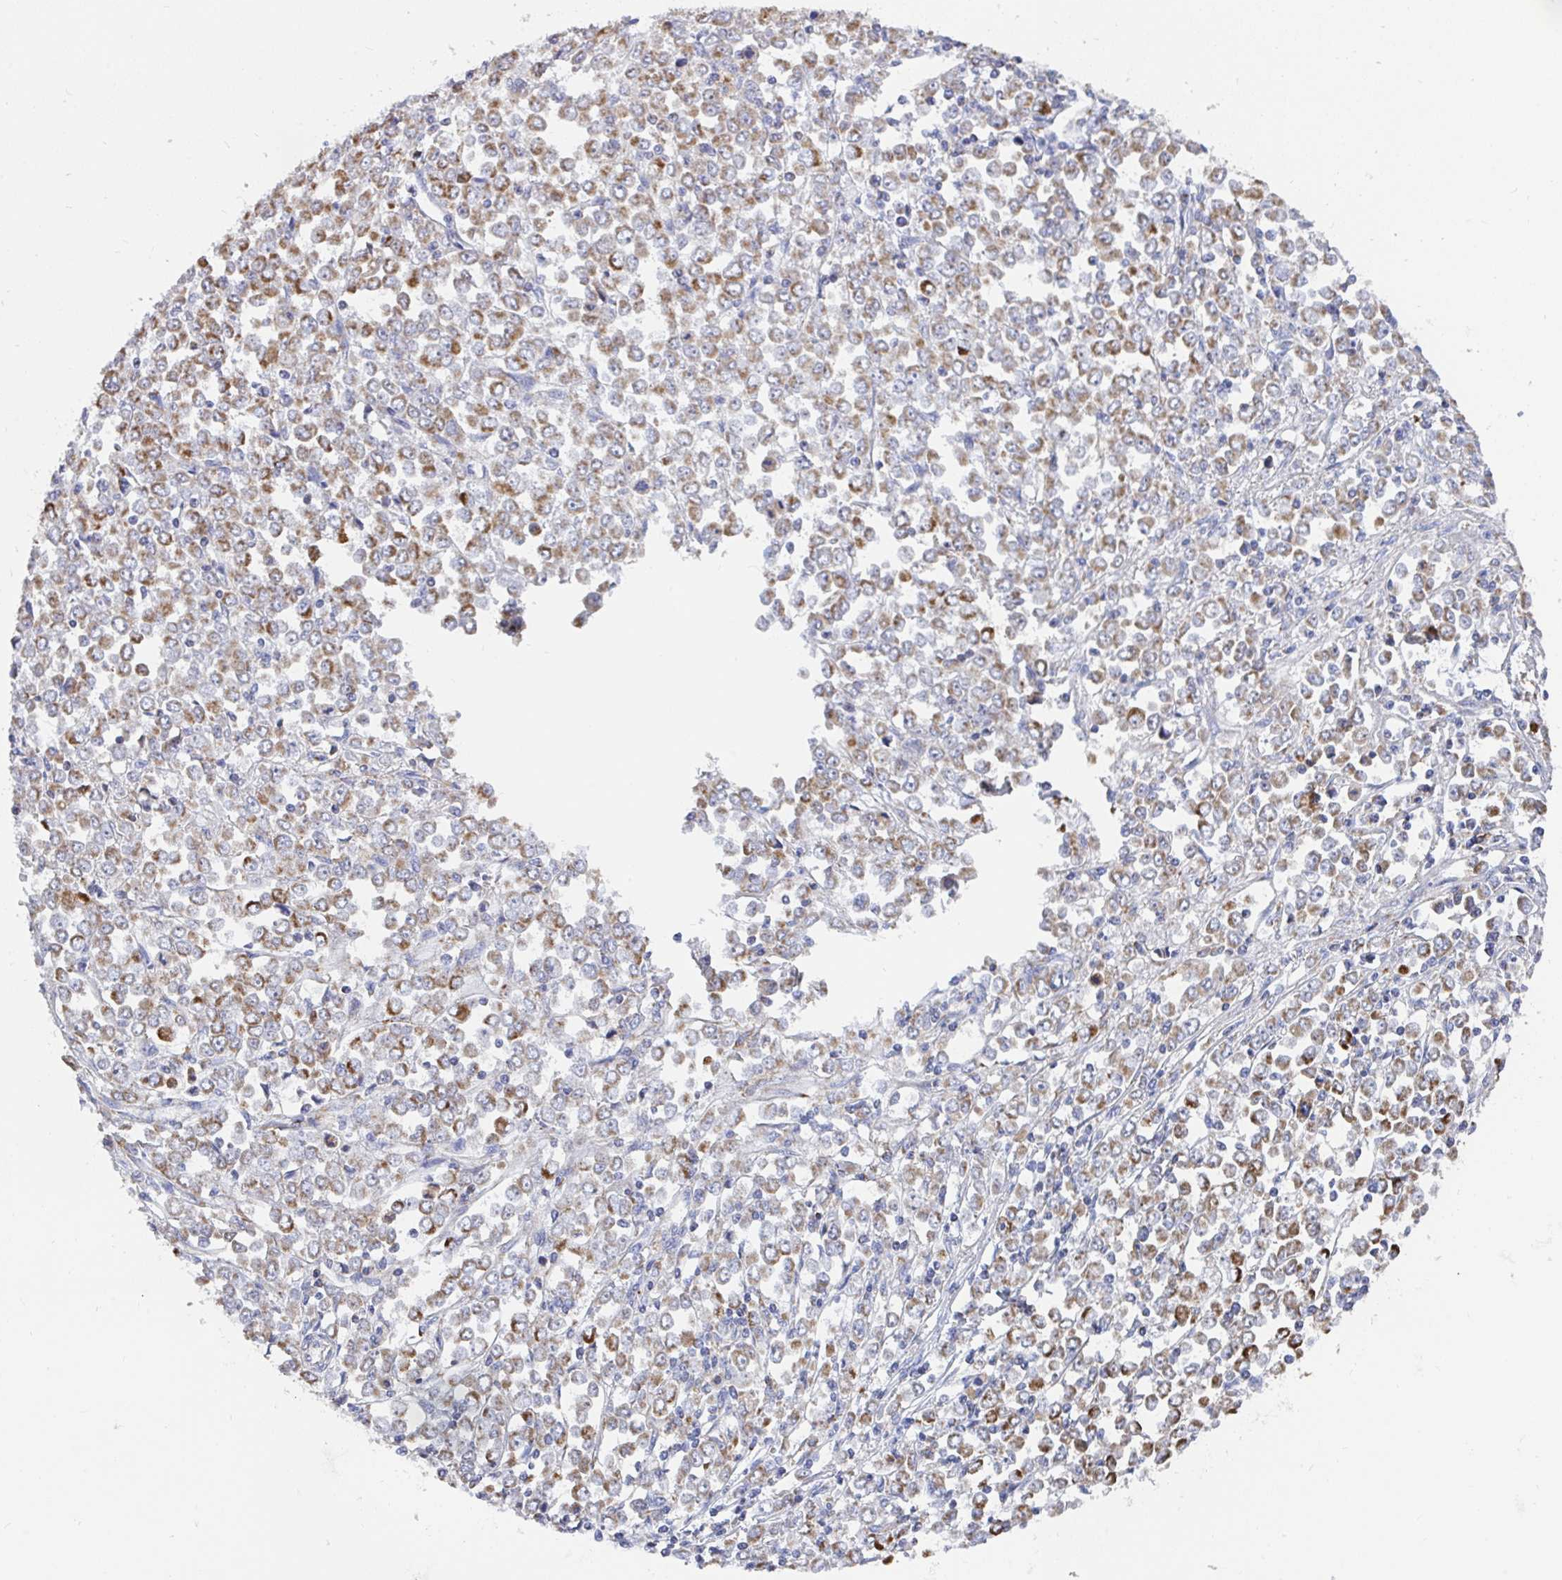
{"staining": {"intensity": "moderate", "quantity": ">75%", "location": "cytoplasmic/membranous"}, "tissue": "stomach cancer", "cell_type": "Tumor cells", "image_type": "cancer", "snomed": [{"axis": "morphology", "description": "Adenocarcinoma, NOS"}, {"axis": "topography", "description": "Stomach, upper"}], "caption": "Immunohistochemistry (IHC) image of neoplastic tissue: stomach adenocarcinoma stained using immunohistochemistry reveals medium levels of moderate protein expression localized specifically in the cytoplasmic/membranous of tumor cells, appearing as a cytoplasmic/membranous brown color.", "gene": "AIFM1", "patient": {"sex": "male", "age": 70}}